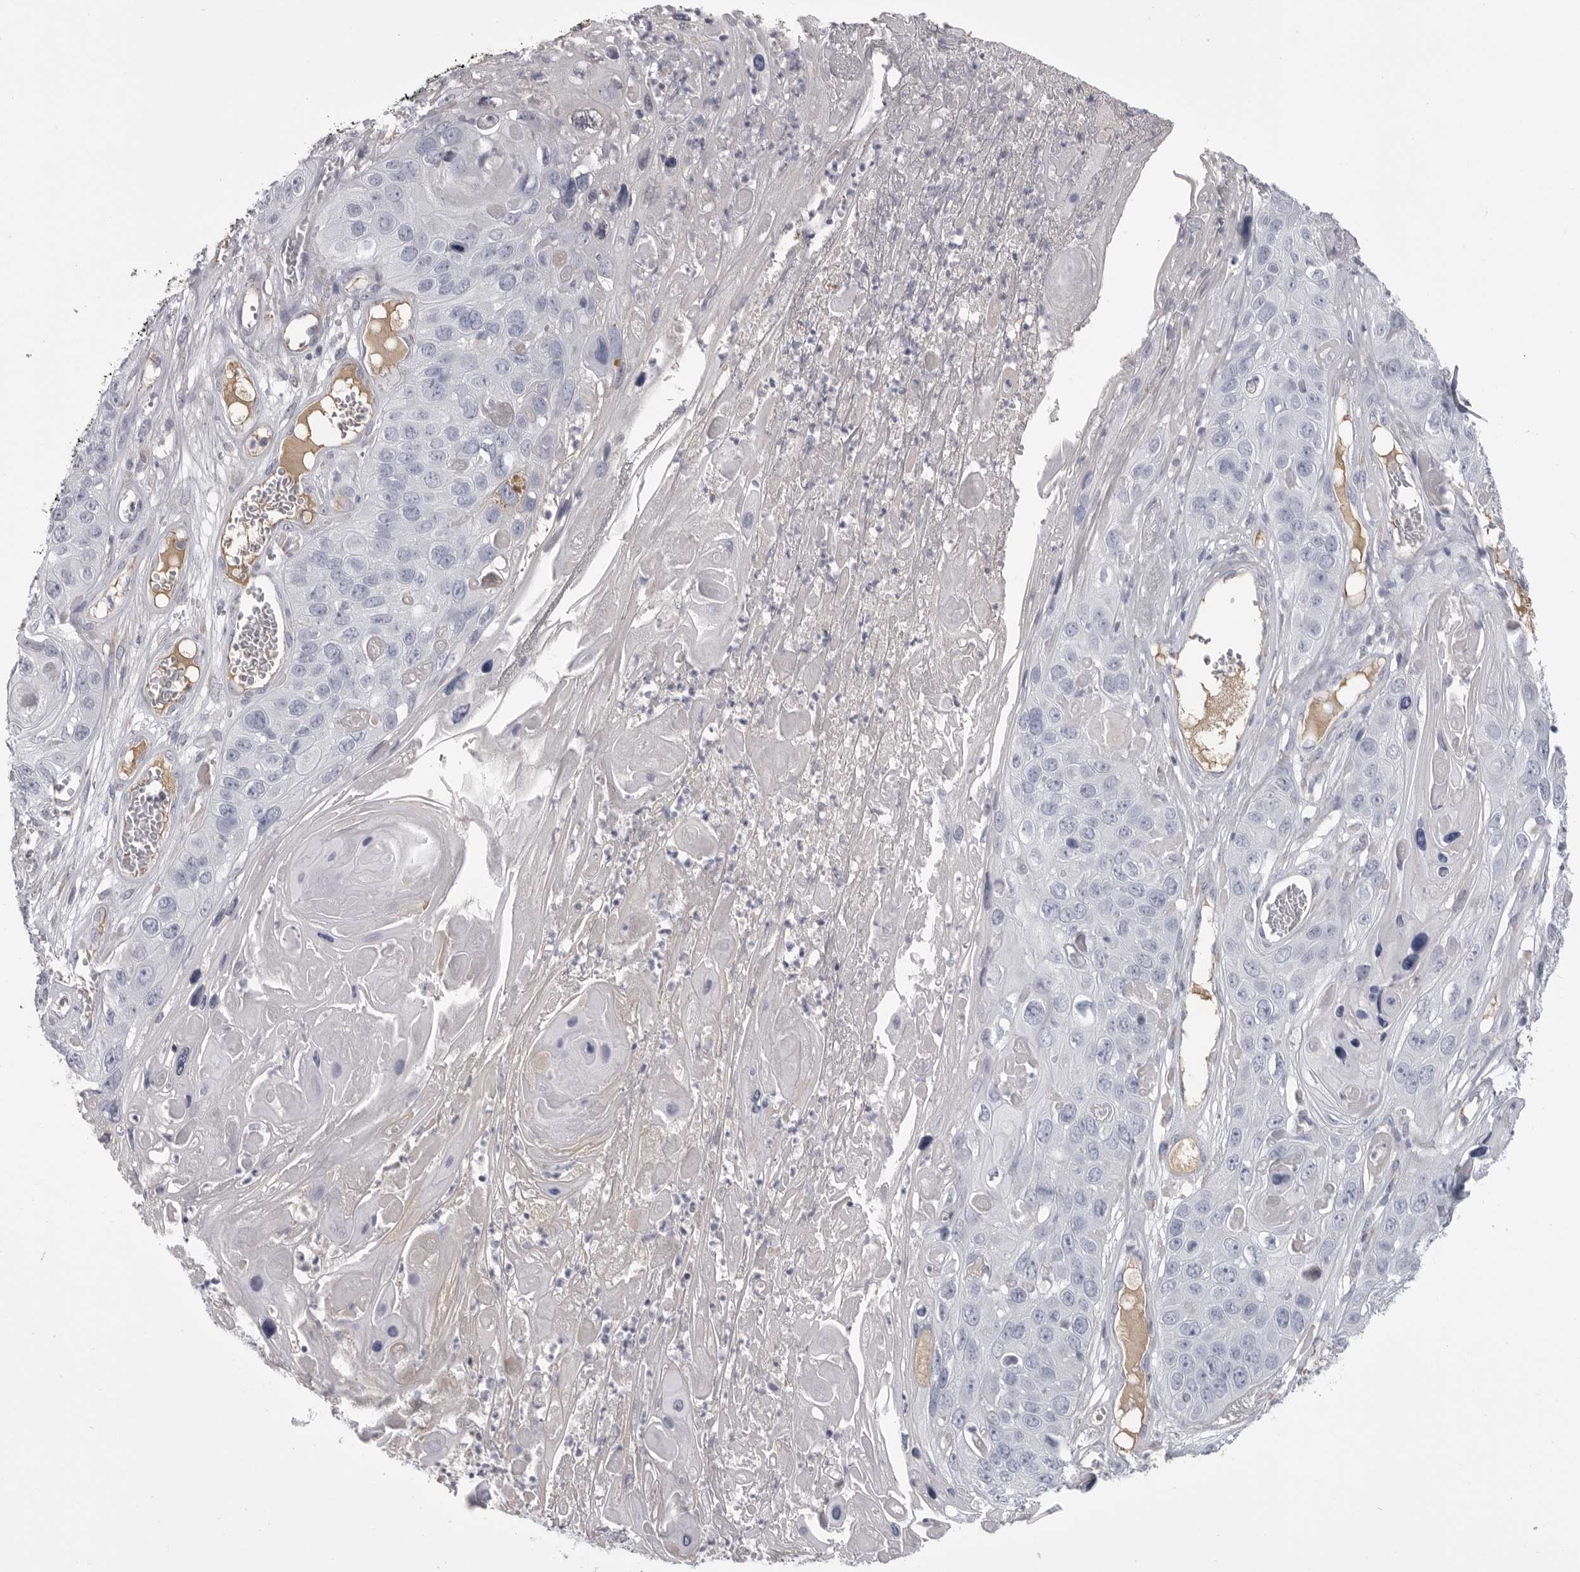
{"staining": {"intensity": "negative", "quantity": "none", "location": "none"}, "tissue": "skin cancer", "cell_type": "Tumor cells", "image_type": "cancer", "snomed": [{"axis": "morphology", "description": "Squamous cell carcinoma, NOS"}, {"axis": "topography", "description": "Skin"}], "caption": "DAB immunohistochemical staining of human squamous cell carcinoma (skin) exhibits no significant expression in tumor cells.", "gene": "FKBP2", "patient": {"sex": "male", "age": 55}}